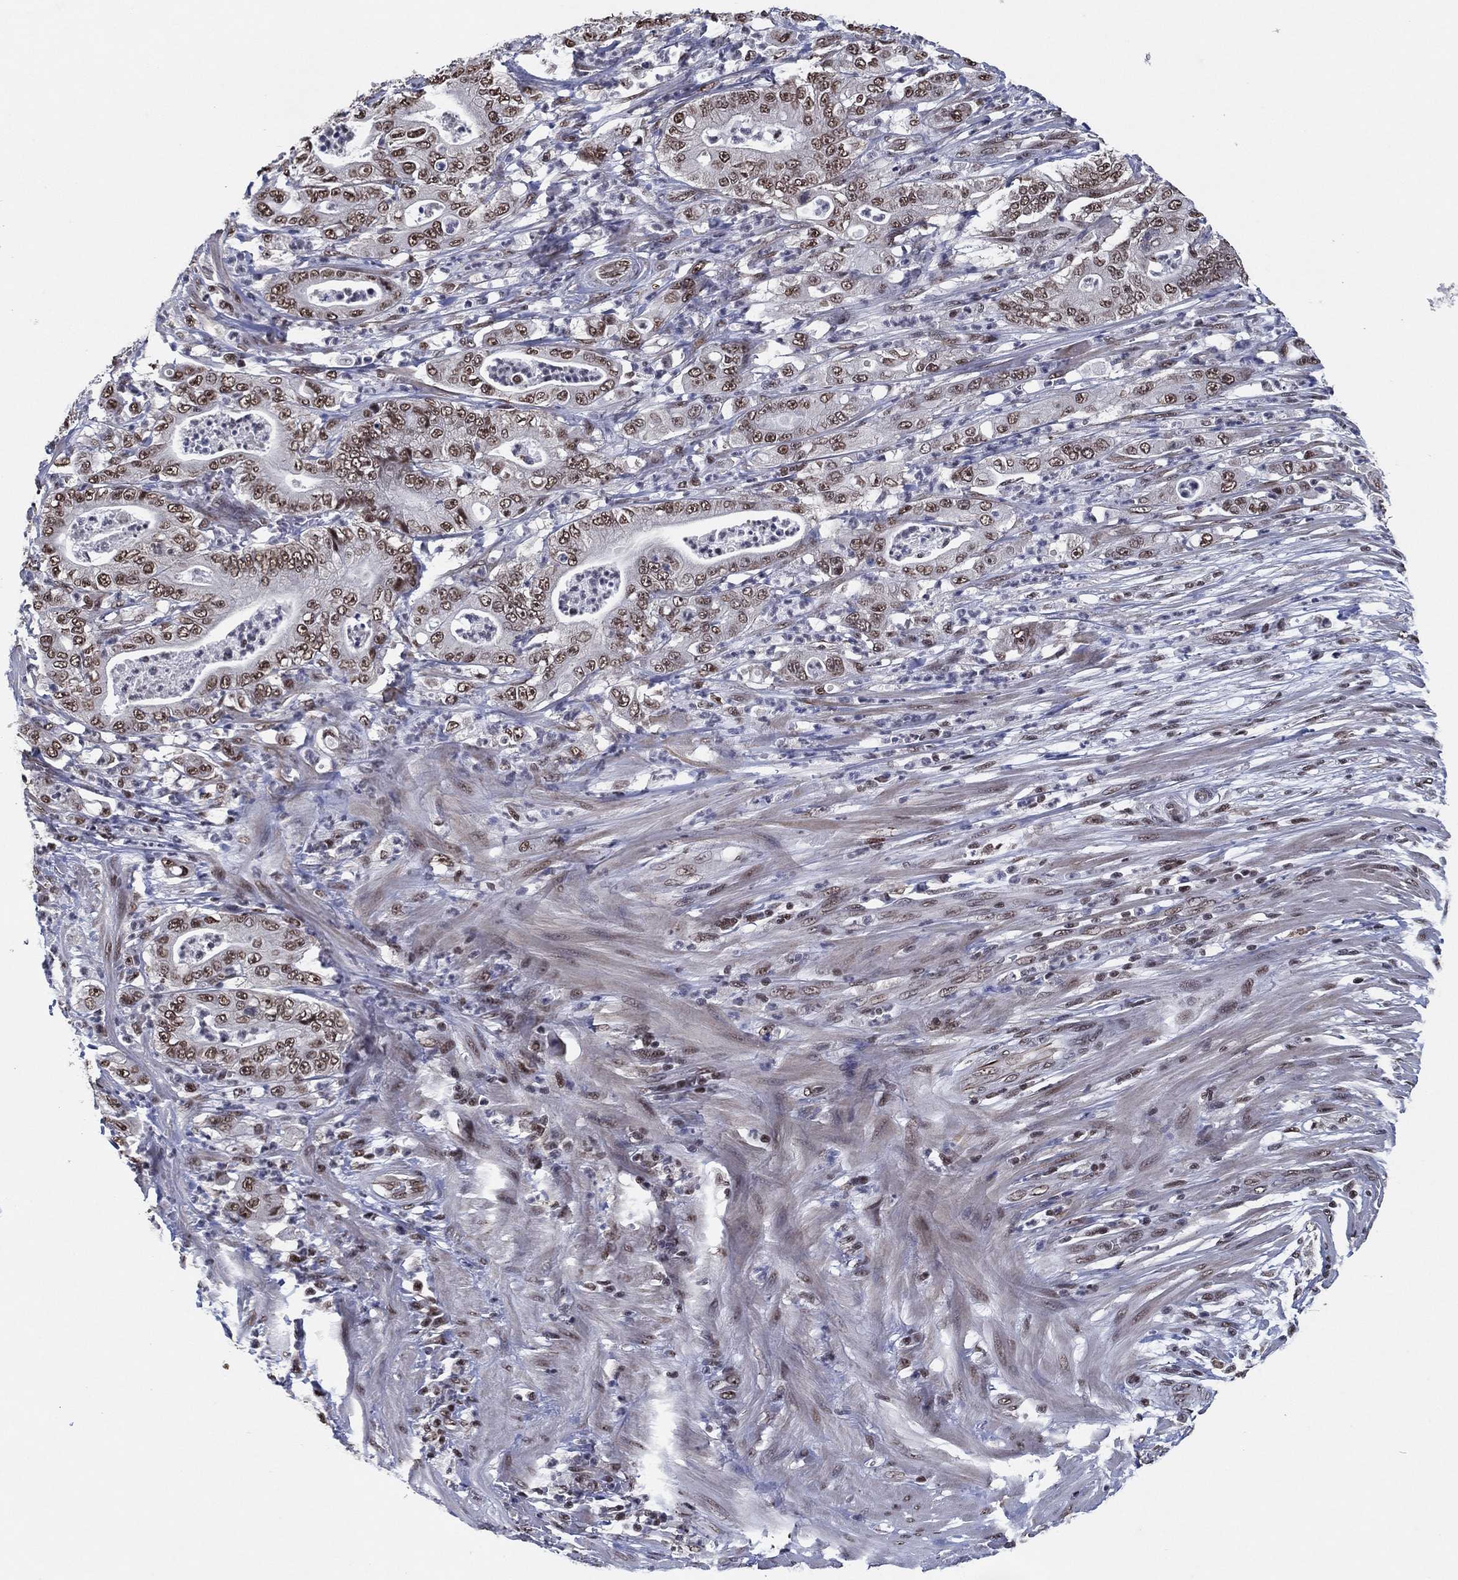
{"staining": {"intensity": "moderate", "quantity": "25%-75%", "location": "nuclear"}, "tissue": "pancreatic cancer", "cell_type": "Tumor cells", "image_type": "cancer", "snomed": [{"axis": "morphology", "description": "Adenocarcinoma, NOS"}, {"axis": "topography", "description": "Pancreas"}], "caption": "Human pancreatic cancer (adenocarcinoma) stained with a brown dye demonstrates moderate nuclear positive staining in about 25%-75% of tumor cells.", "gene": "ZBTB42", "patient": {"sex": "male", "age": 71}}